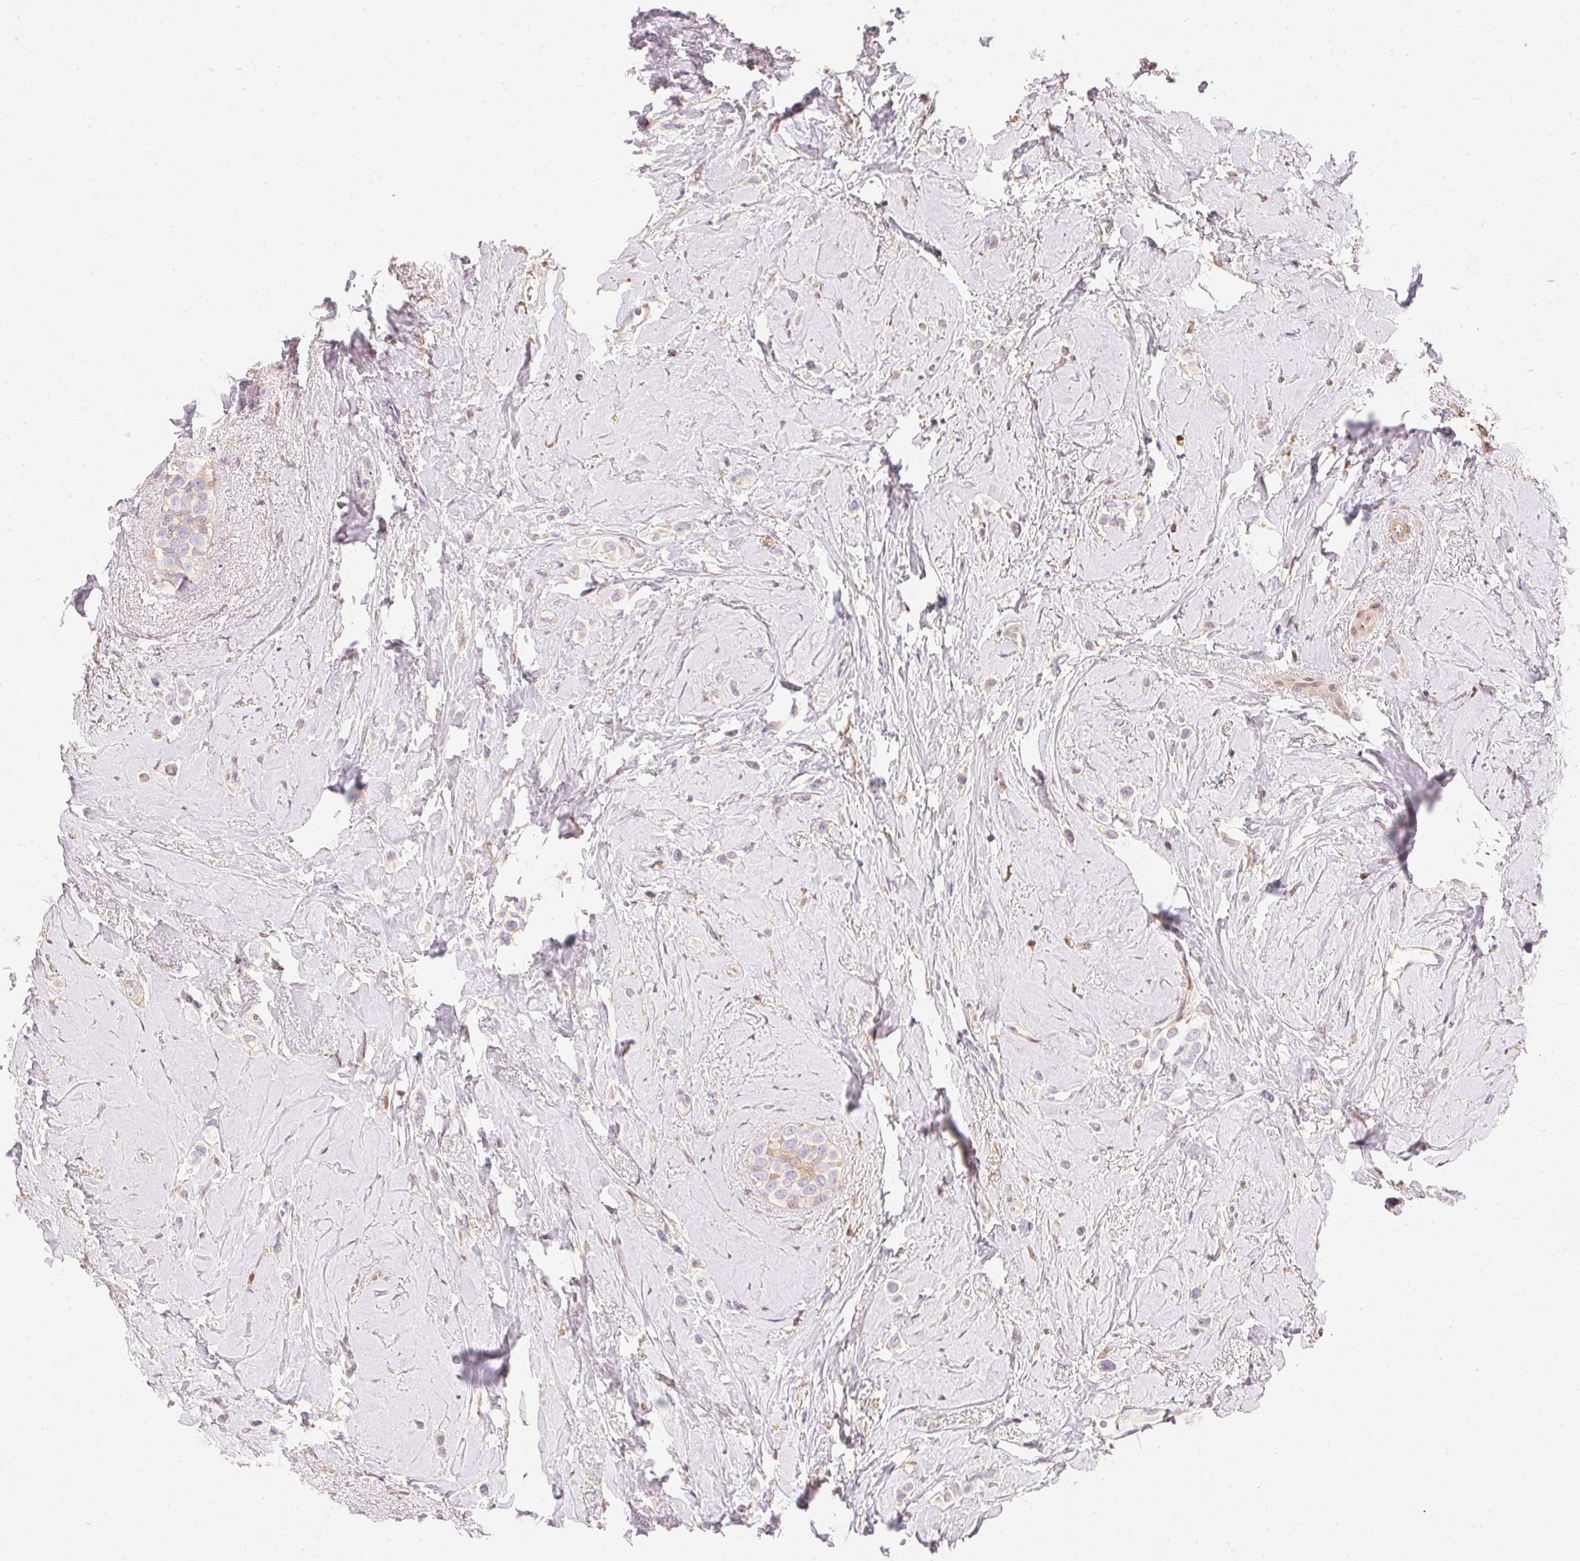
{"staining": {"intensity": "negative", "quantity": "none", "location": "none"}, "tissue": "breast cancer", "cell_type": "Tumor cells", "image_type": "cancer", "snomed": [{"axis": "morphology", "description": "Lobular carcinoma"}, {"axis": "topography", "description": "Breast"}], "caption": "DAB (3,3'-diaminobenzidine) immunohistochemical staining of lobular carcinoma (breast) shows no significant positivity in tumor cells. (Stains: DAB immunohistochemistry with hematoxylin counter stain, Microscopy: brightfield microscopy at high magnification).", "gene": "S100A3", "patient": {"sex": "female", "age": 66}}